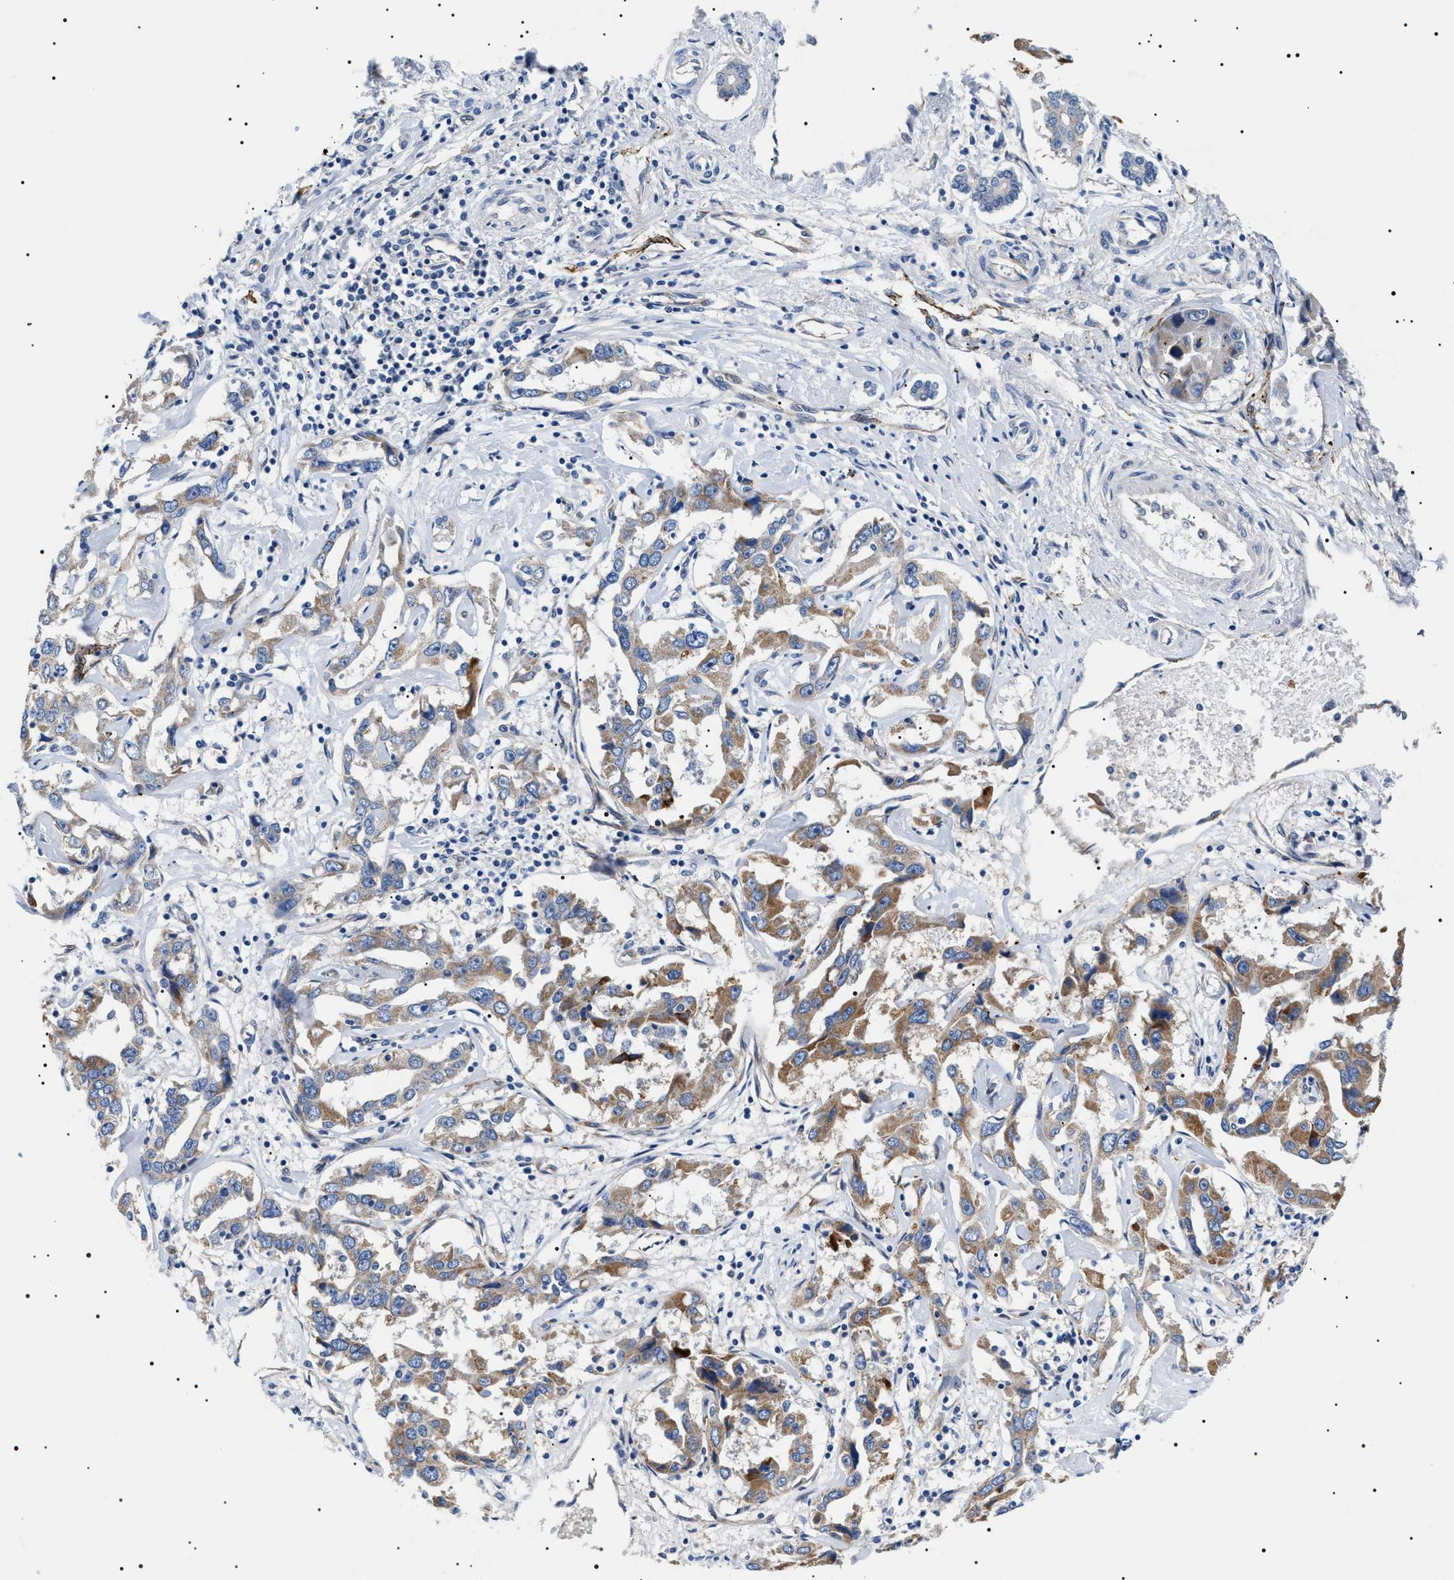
{"staining": {"intensity": "moderate", "quantity": ">75%", "location": "cytoplasmic/membranous"}, "tissue": "liver cancer", "cell_type": "Tumor cells", "image_type": "cancer", "snomed": [{"axis": "morphology", "description": "Cholangiocarcinoma"}, {"axis": "topography", "description": "Liver"}], "caption": "A photomicrograph of liver cancer (cholangiocarcinoma) stained for a protein demonstrates moderate cytoplasmic/membranous brown staining in tumor cells. (IHC, brightfield microscopy, high magnification).", "gene": "TMEM222", "patient": {"sex": "male", "age": 59}}